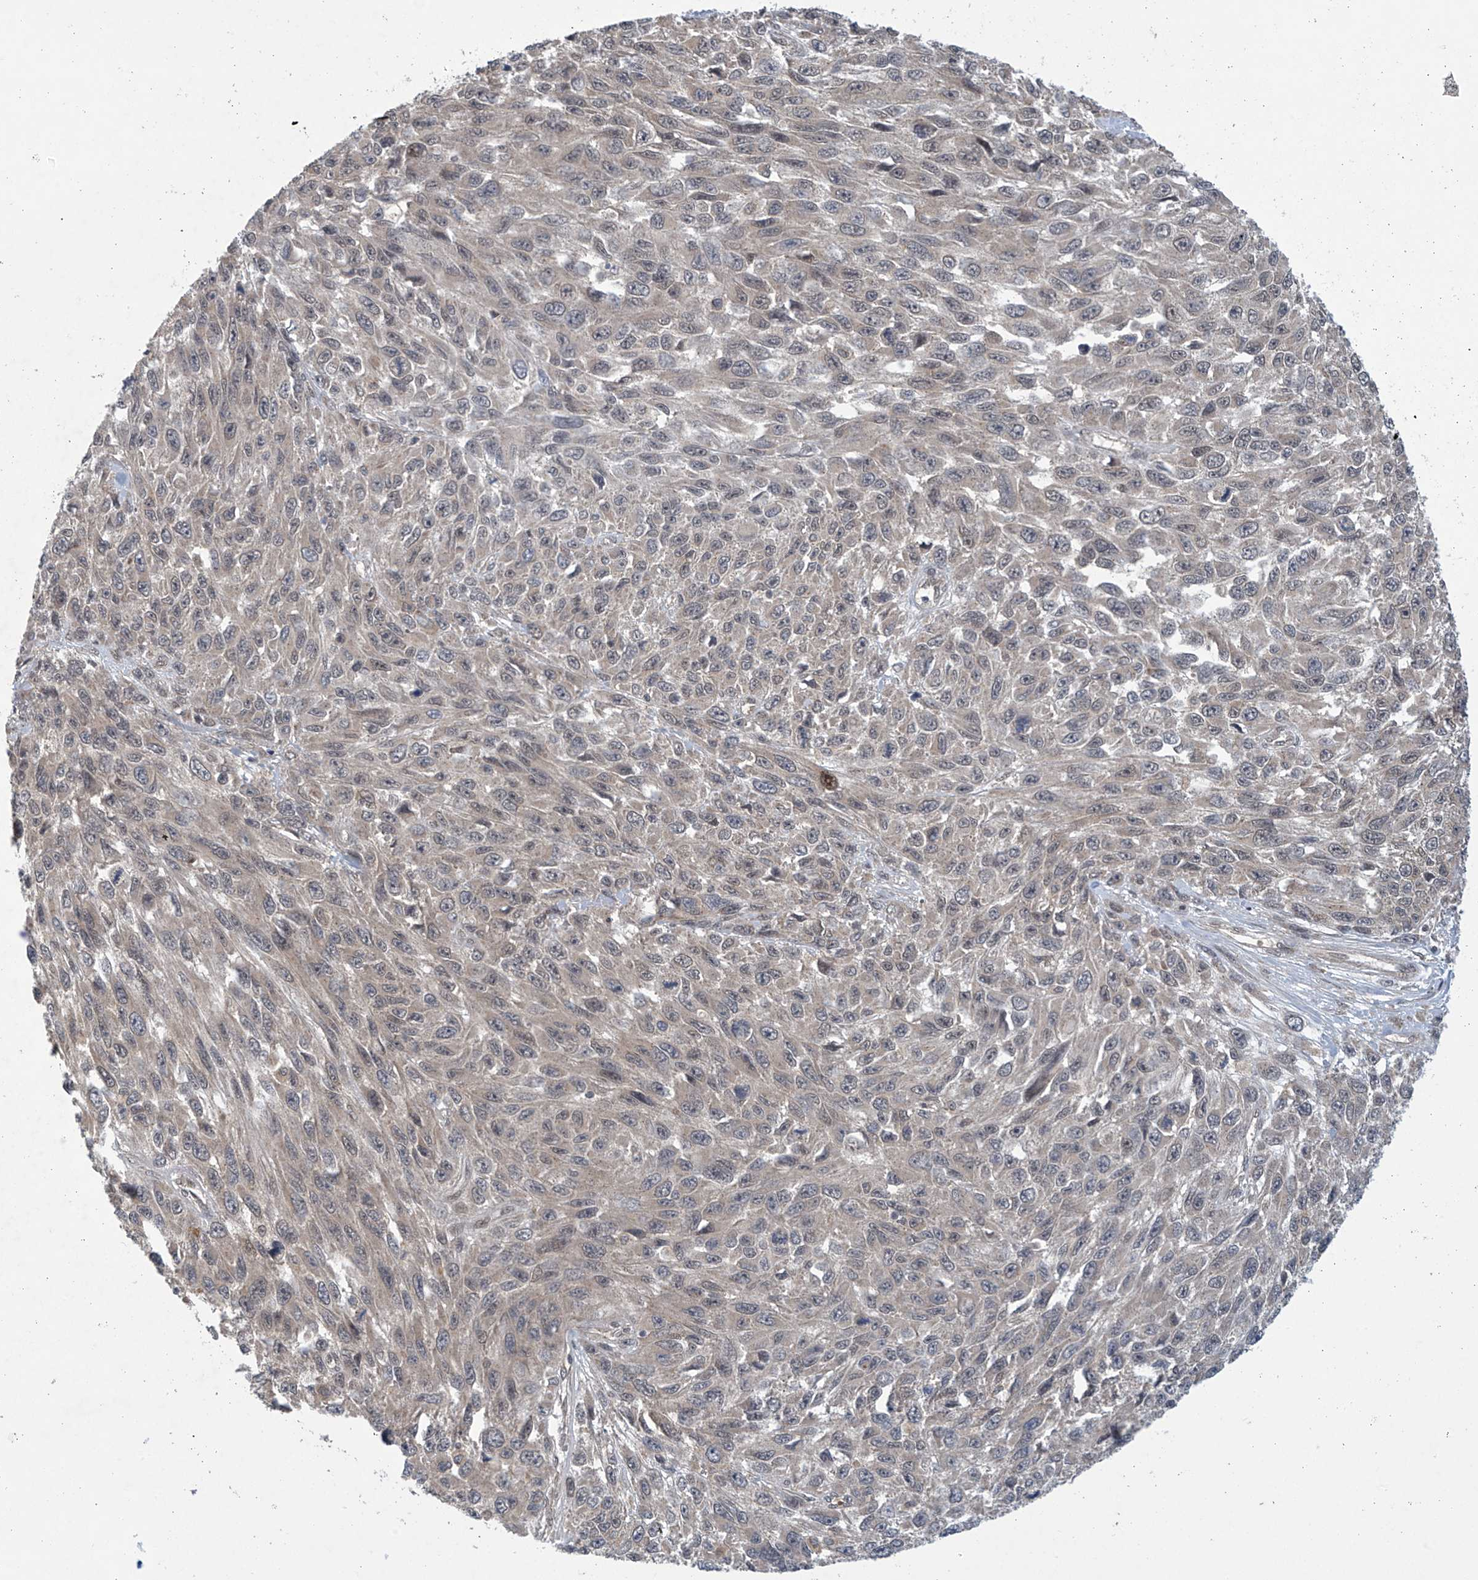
{"staining": {"intensity": "negative", "quantity": "none", "location": "none"}, "tissue": "melanoma", "cell_type": "Tumor cells", "image_type": "cancer", "snomed": [{"axis": "morphology", "description": "Malignant melanoma, NOS"}, {"axis": "topography", "description": "Skin"}], "caption": "DAB immunohistochemical staining of human melanoma reveals no significant positivity in tumor cells. The staining was performed using DAB to visualize the protein expression in brown, while the nuclei were stained in blue with hematoxylin (Magnification: 20x).", "gene": "ABHD13", "patient": {"sex": "female", "age": 96}}